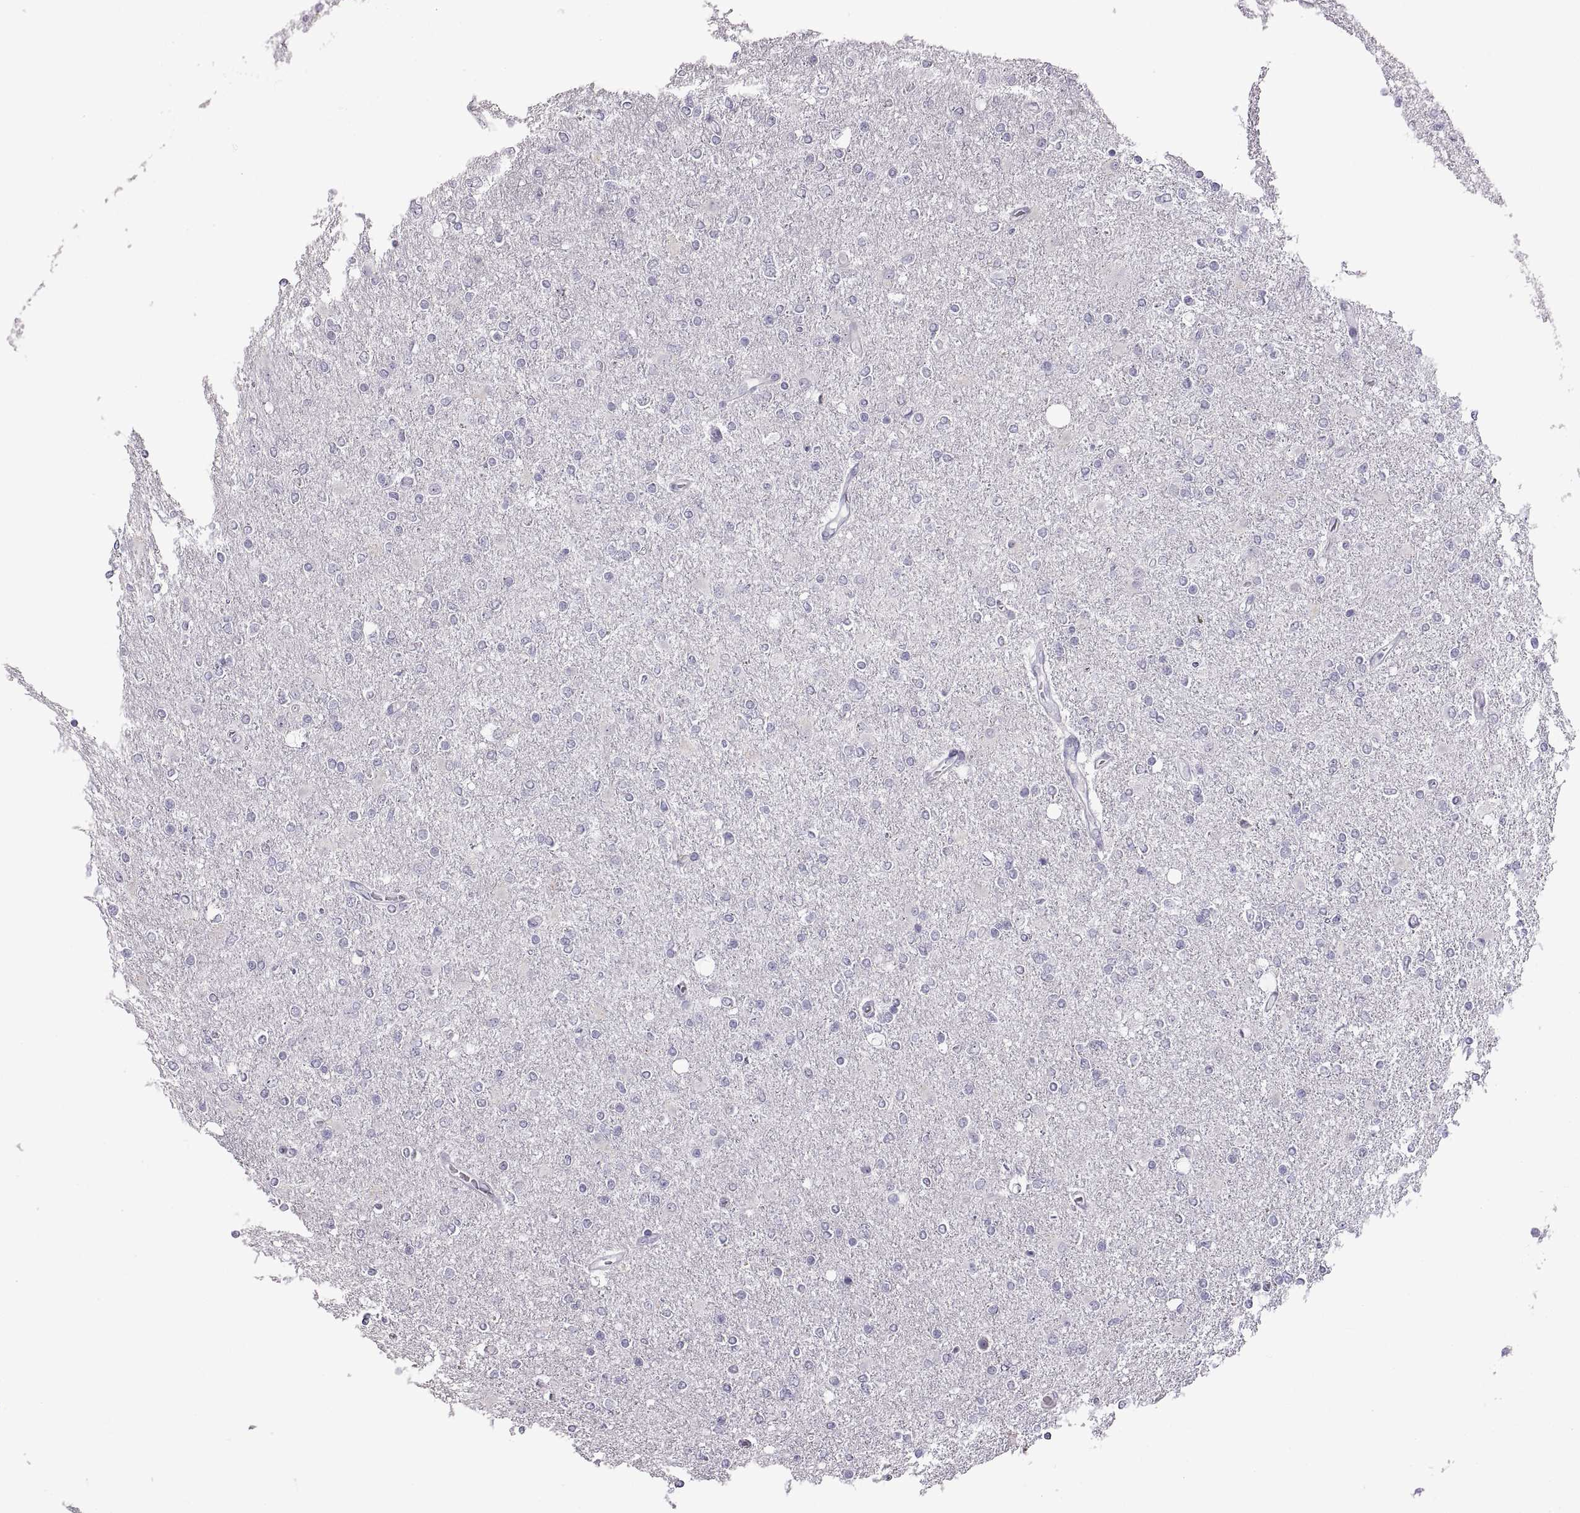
{"staining": {"intensity": "negative", "quantity": "none", "location": "none"}, "tissue": "glioma", "cell_type": "Tumor cells", "image_type": "cancer", "snomed": [{"axis": "morphology", "description": "Glioma, malignant, High grade"}, {"axis": "topography", "description": "Cerebral cortex"}], "caption": "IHC histopathology image of glioma stained for a protein (brown), which demonstrates no staining in tumor cells. Brightfield microscopy of immunohistochemistry stained with DAB (3,3'-diaminobenzidine) (brown) and hematoxylin (blue), captured at high magnification.", "gene": "RDM1", "patient": {"sex": "male", "age": 70}}